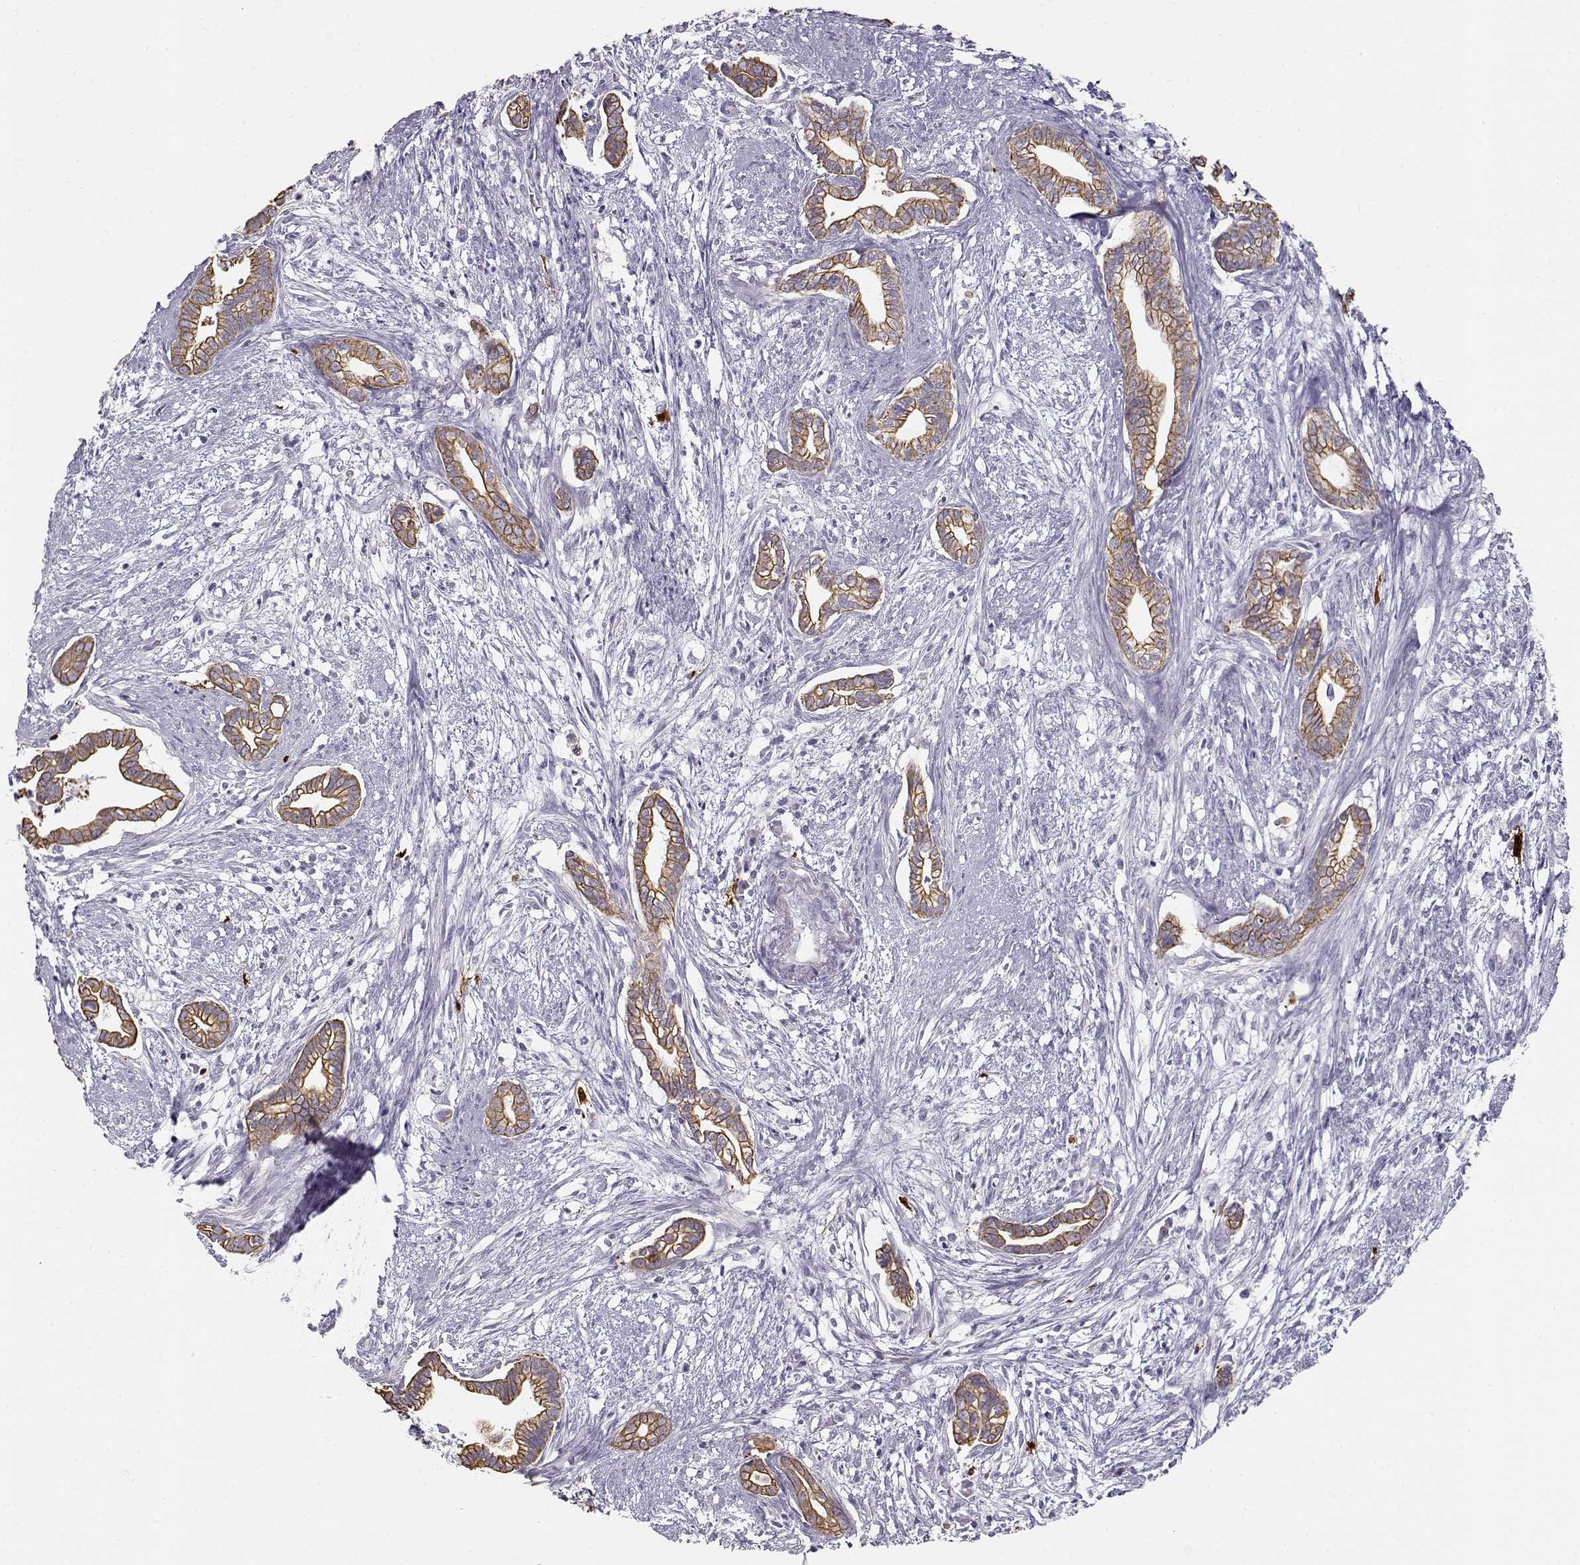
{"staining": {"intensity": "moderate", "quantity": ">75%", "location": "cytoplasmic/membranous"}, "tissue": "cervical cancer", "cell_type": "Tumor cells", "image_type": "cancer", "snomed": [{"axis": "morphology", "description": "Adenocarcinoma, NOS"}, {"axis": "topography", "description": "Cervix"}], "caption": "Moderate cytoplasmic/membranous staining is identified in about >75% of tumor cells in adenocarcinoma (cervical). (Brightfield microscopy of DAB IHC at high magnification).", "gene": "S100B", "patient": {"sex": "female", "age": 62}}